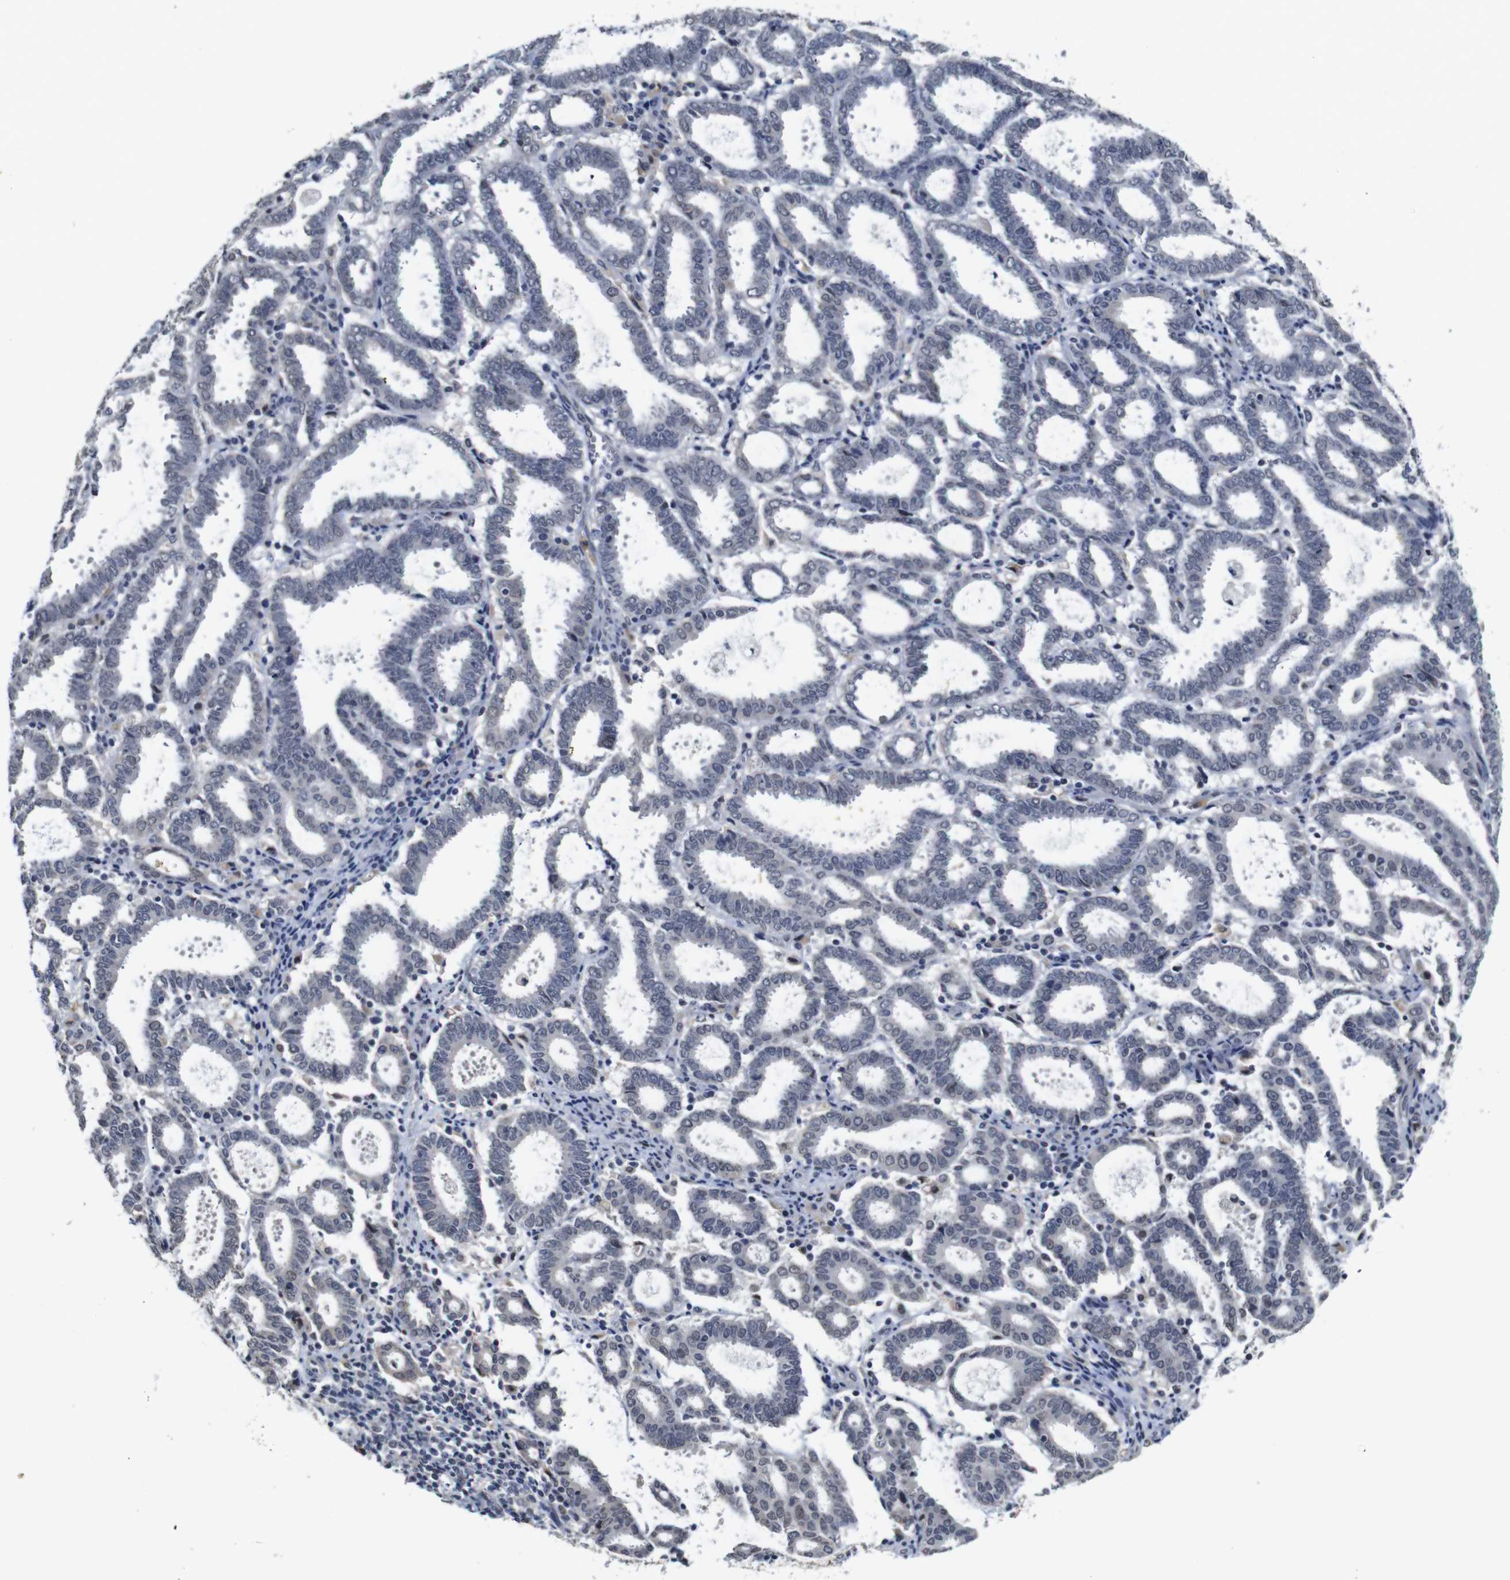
{"staining": {"intensity": "negative", "quantity": "none", "location": "none"}, "tissue": "endometrial cancer", "cell_type": "Tumor cells", "image_type": "cancer", "snomed": [{"axis": "morphology", "description": "Adenocarcinoma, NOS"}, {"axis": "topography", "description": "Uterus"}], "caption": "IHC image of neoplastic tissue: endometrial adenocarcinoma stained with DAB reveals no significant protein expression in tumor cells.", "gene": "NTRK3", "patient": {"sex": "female", "age": 83}}